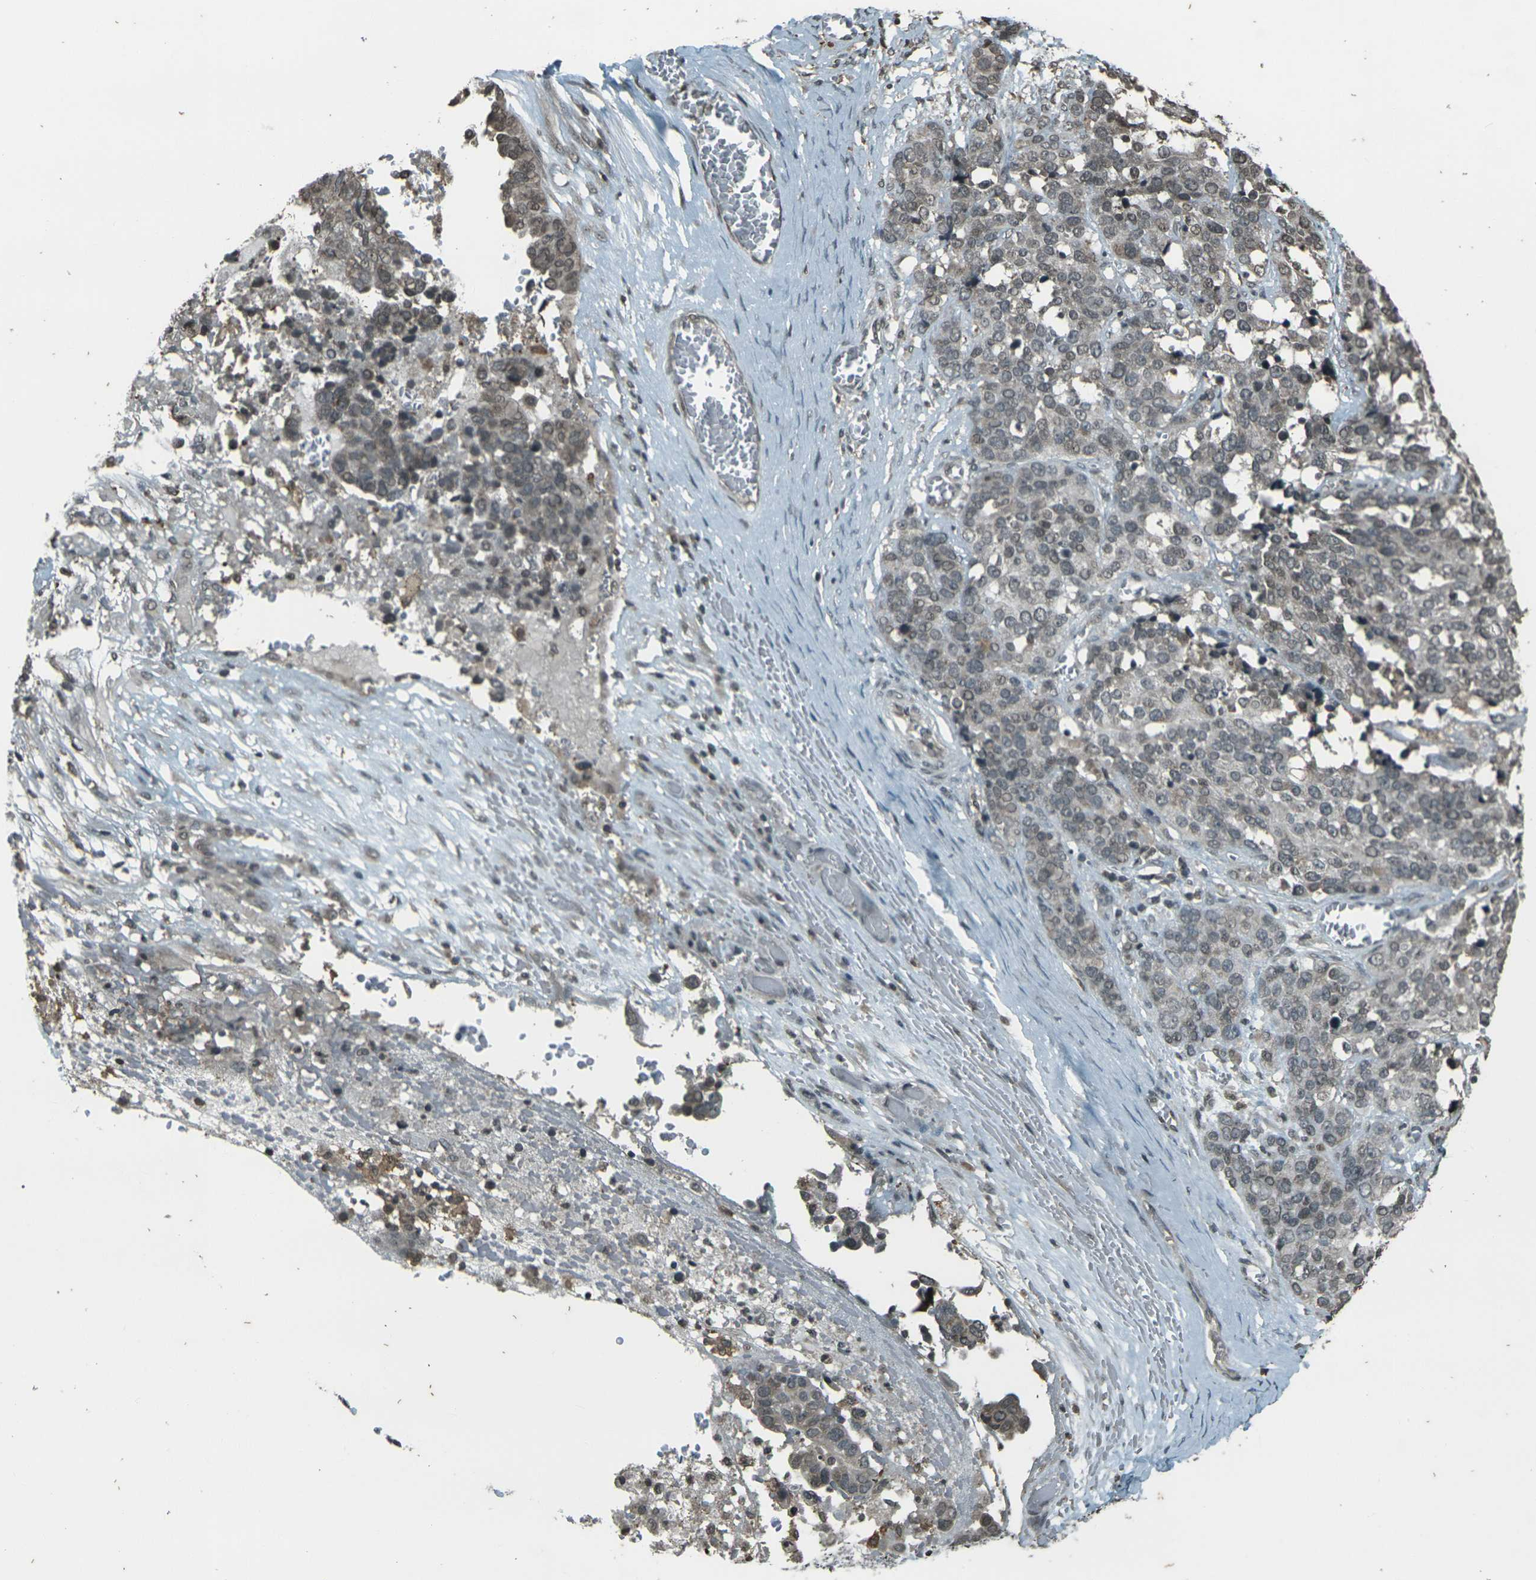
{"staining": {"intensity": "weak", "quantity": "25%-75%", "location": "cytoplasmic/membranous,nuclear"}, "tissue": "ovarian cancer", "cell_type": "Tumor cells", "image_type": "cancer", "snomed": [{"axis": "morphology", "description": "Cystadenocarcinoma, serous, NOS"}, {"axis": "topography", "description": "Ovary"}], "caption": "Immunohistochemical staining of human ovarian serous cystadenocarcinoma displays low levels of weak cytoplasmic/membranous and nuclear staining in approximately 25%-75% of tumor cells. (DAB IHC with brightfield microscopy, high magnification).", "gene": "PRPF8", "patient": {"sex": "female", "age": 44}}